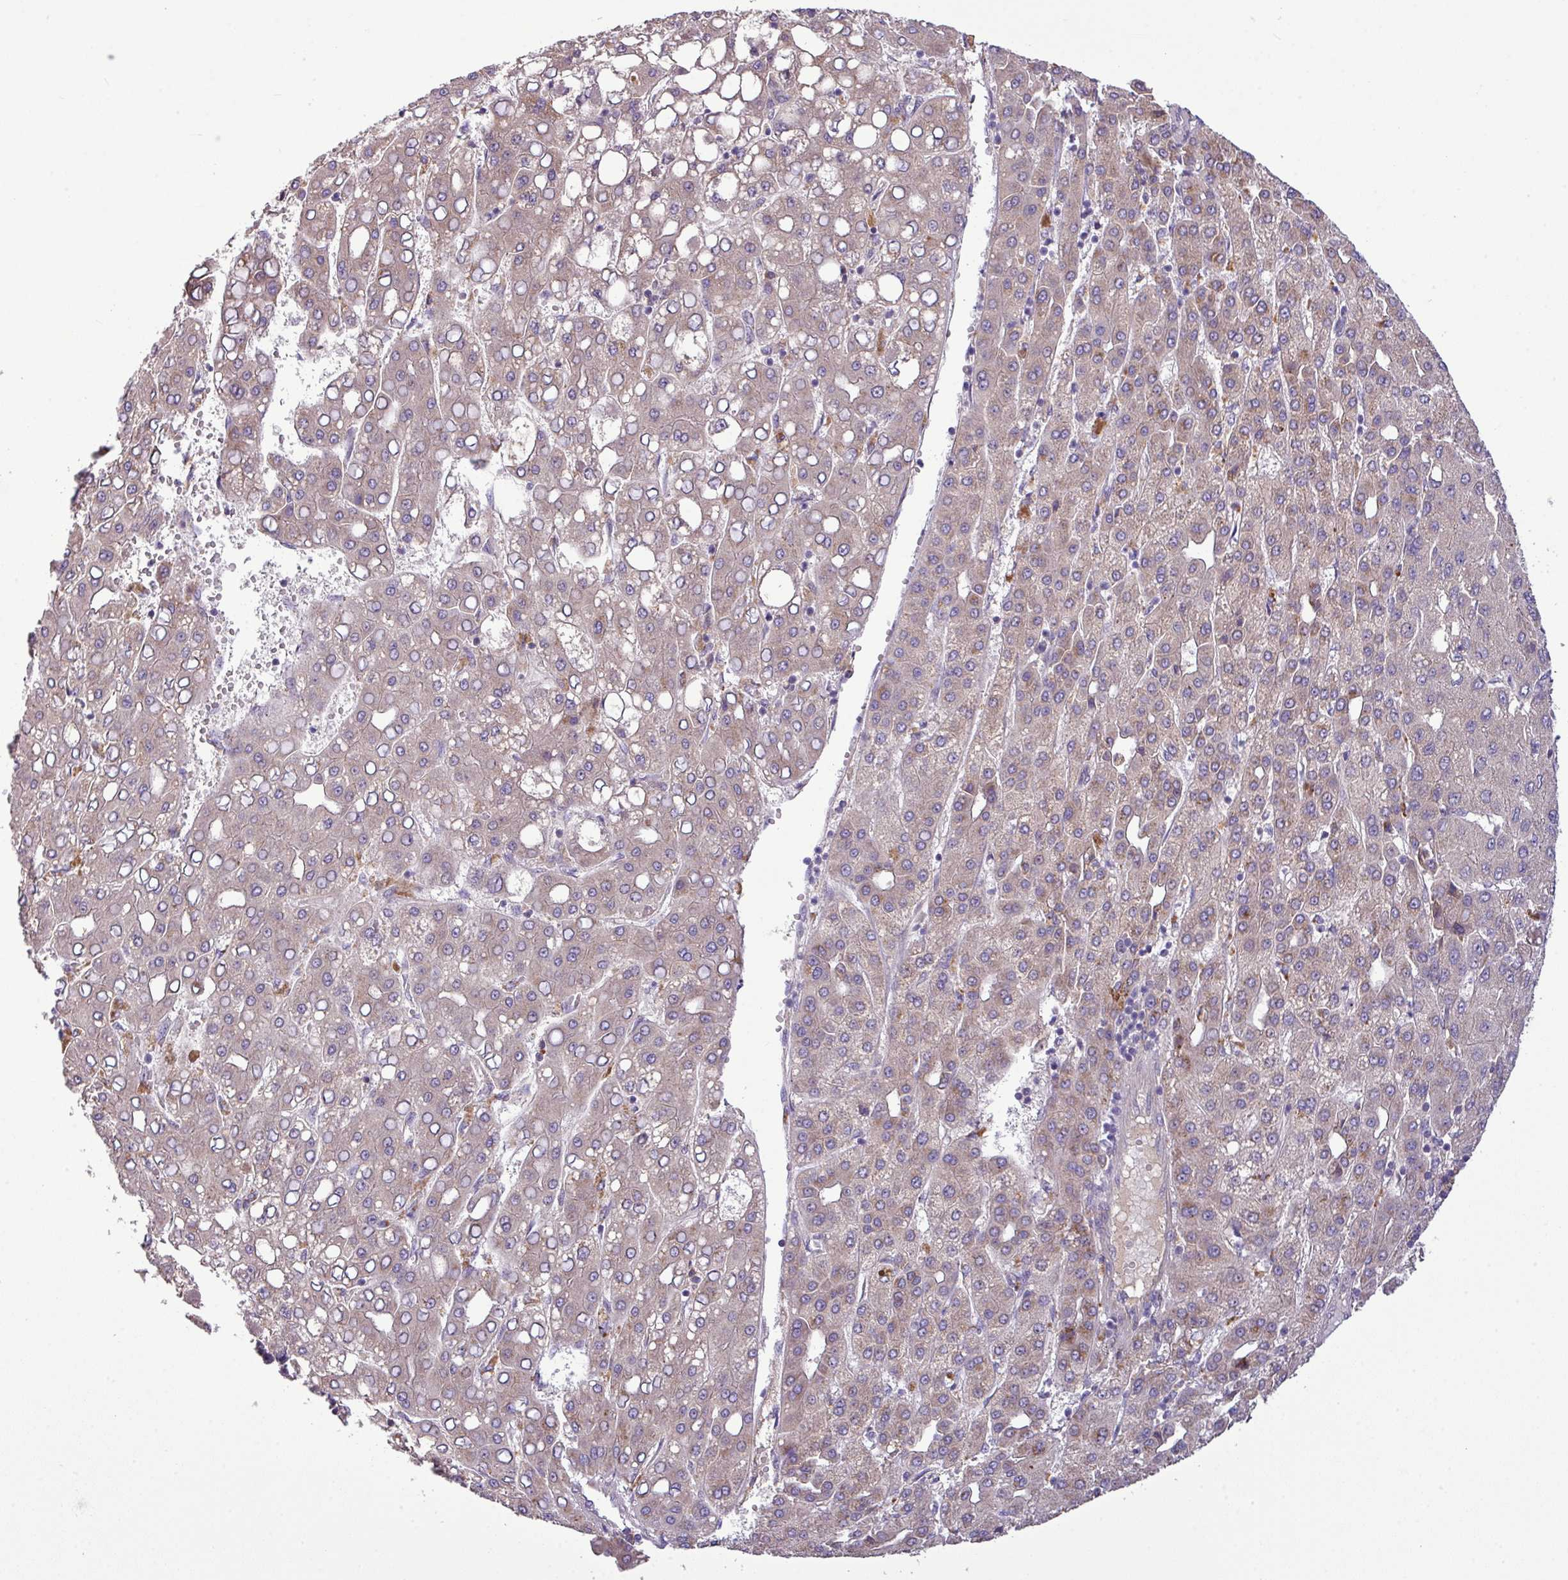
{"staining": {"intensity": "weak", "quantity": "25%-75%", "location": "cytoplasmic/membranous"}, "tissue": "liver cancer", "cell_type": "Tumor cells", "image_type": "cancer", "snomed": [{"axis": "morphology", "description": "Carcinoma, Hepatocellular, NOS"}, {"axis": "topography", "description": "Liver"}], "caption": "The histopathology image displays immunohistochemical staining of hepatocellular carcinoma (liver). There is weak cytoplasmic/membranous staining is identified in approximately 25%-75% of tumor cells. The staining was performed using DAB, with brown indicating positive protein expression. Nuclei are stained blue with hematoxylin.", "gene": "XIAP", "patient": {"sex": "male", "age": 65}}